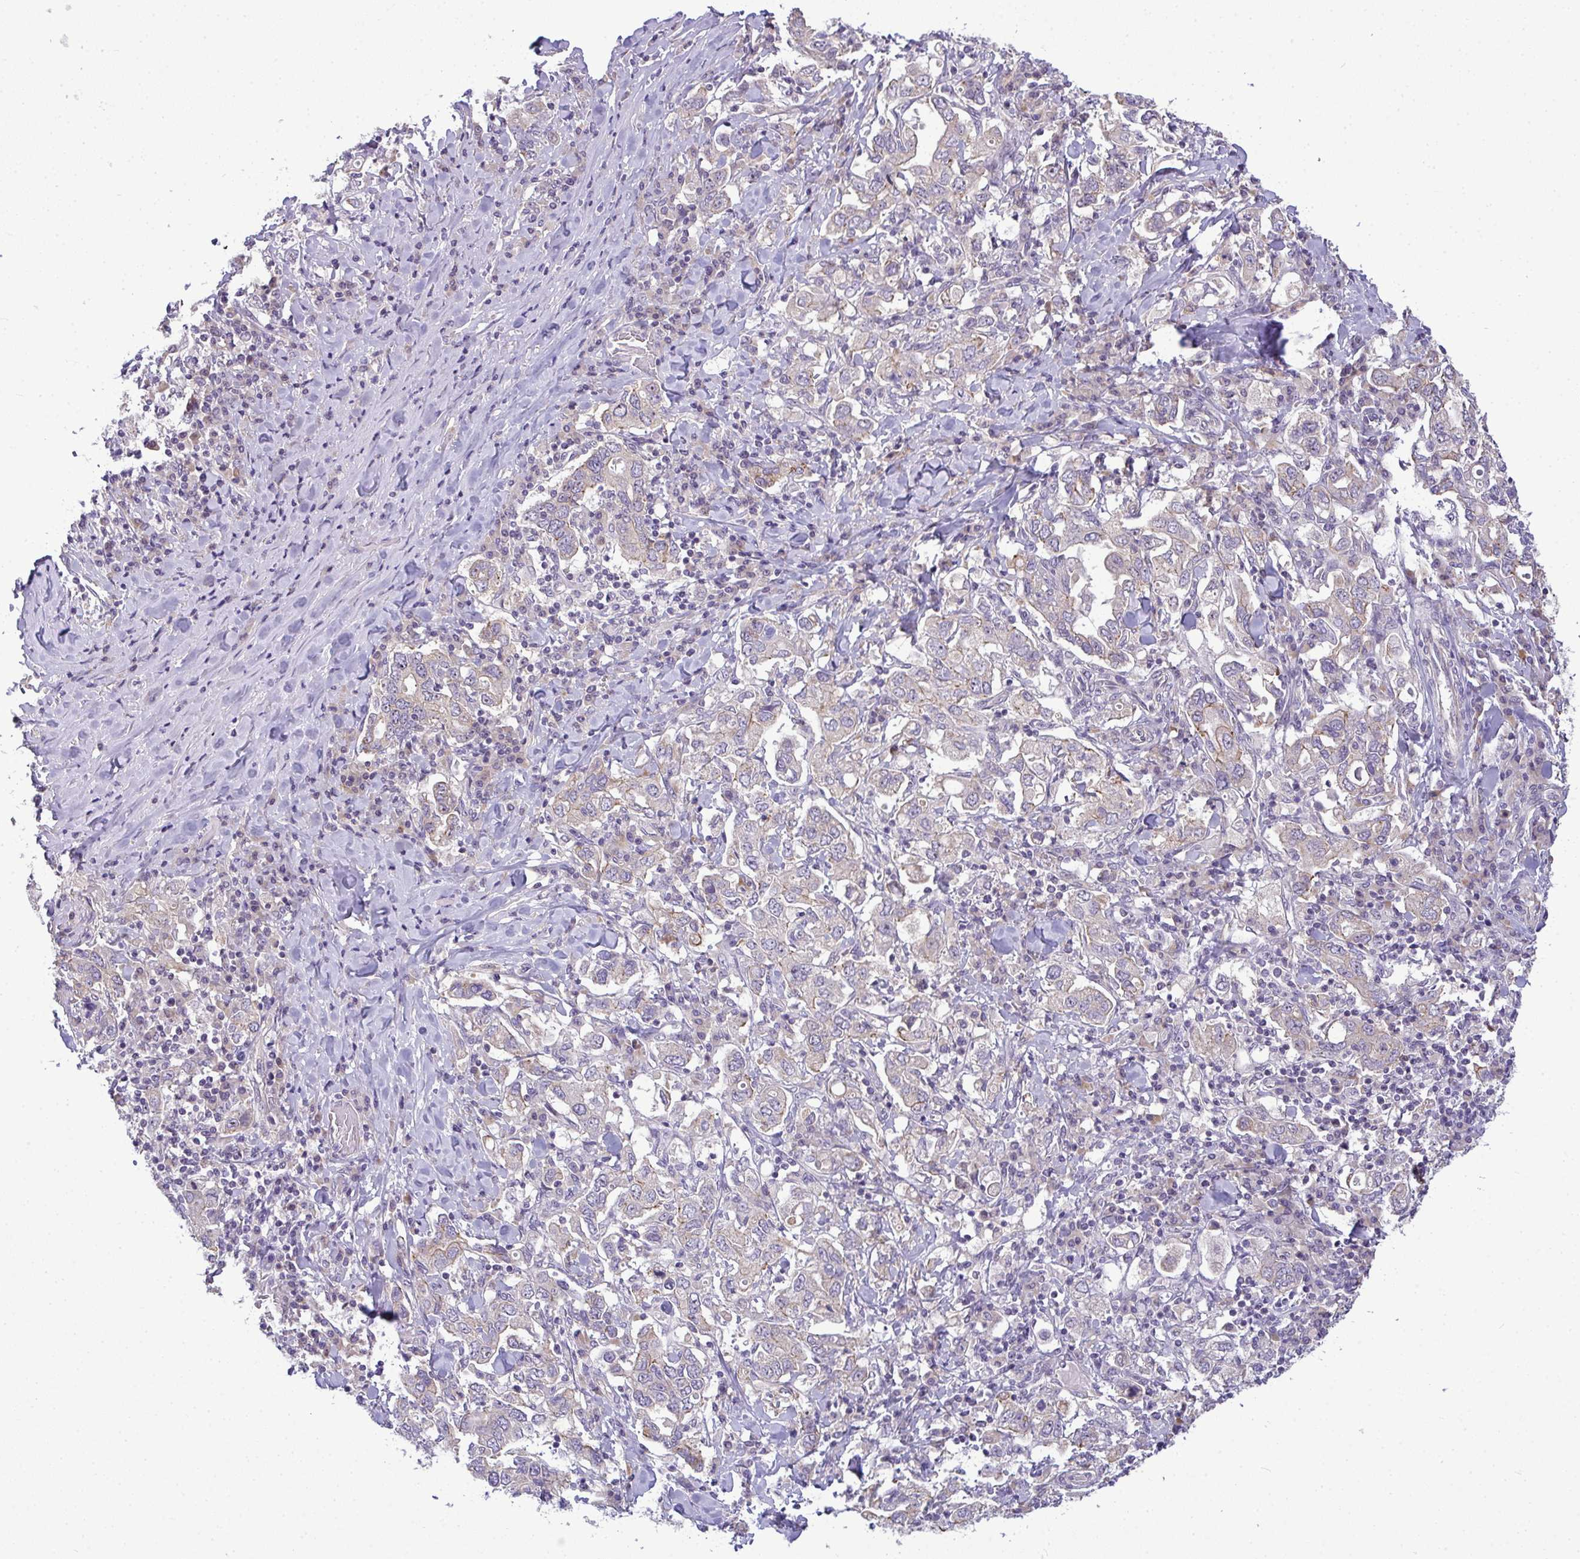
{"staining": {"intensity": "negative", "quantity": "none", "location": "none"}, "tissue": "stomach cancer", "cell_type": "Tumor cells", "image_type": "cancer", "snomed": [{"axis": "morphology", "description": "Adenocarcinoma, NOS"}, {"axis": "topography", "description": "Stomach, upper"}], "caption": "The immunohistochemistry (IHC) histopathology image has no significant positivity in tumor cells of stomach cancer tissue.", "gene": "NT5C1A", "patient": {"sex": "male", "age": 62}}